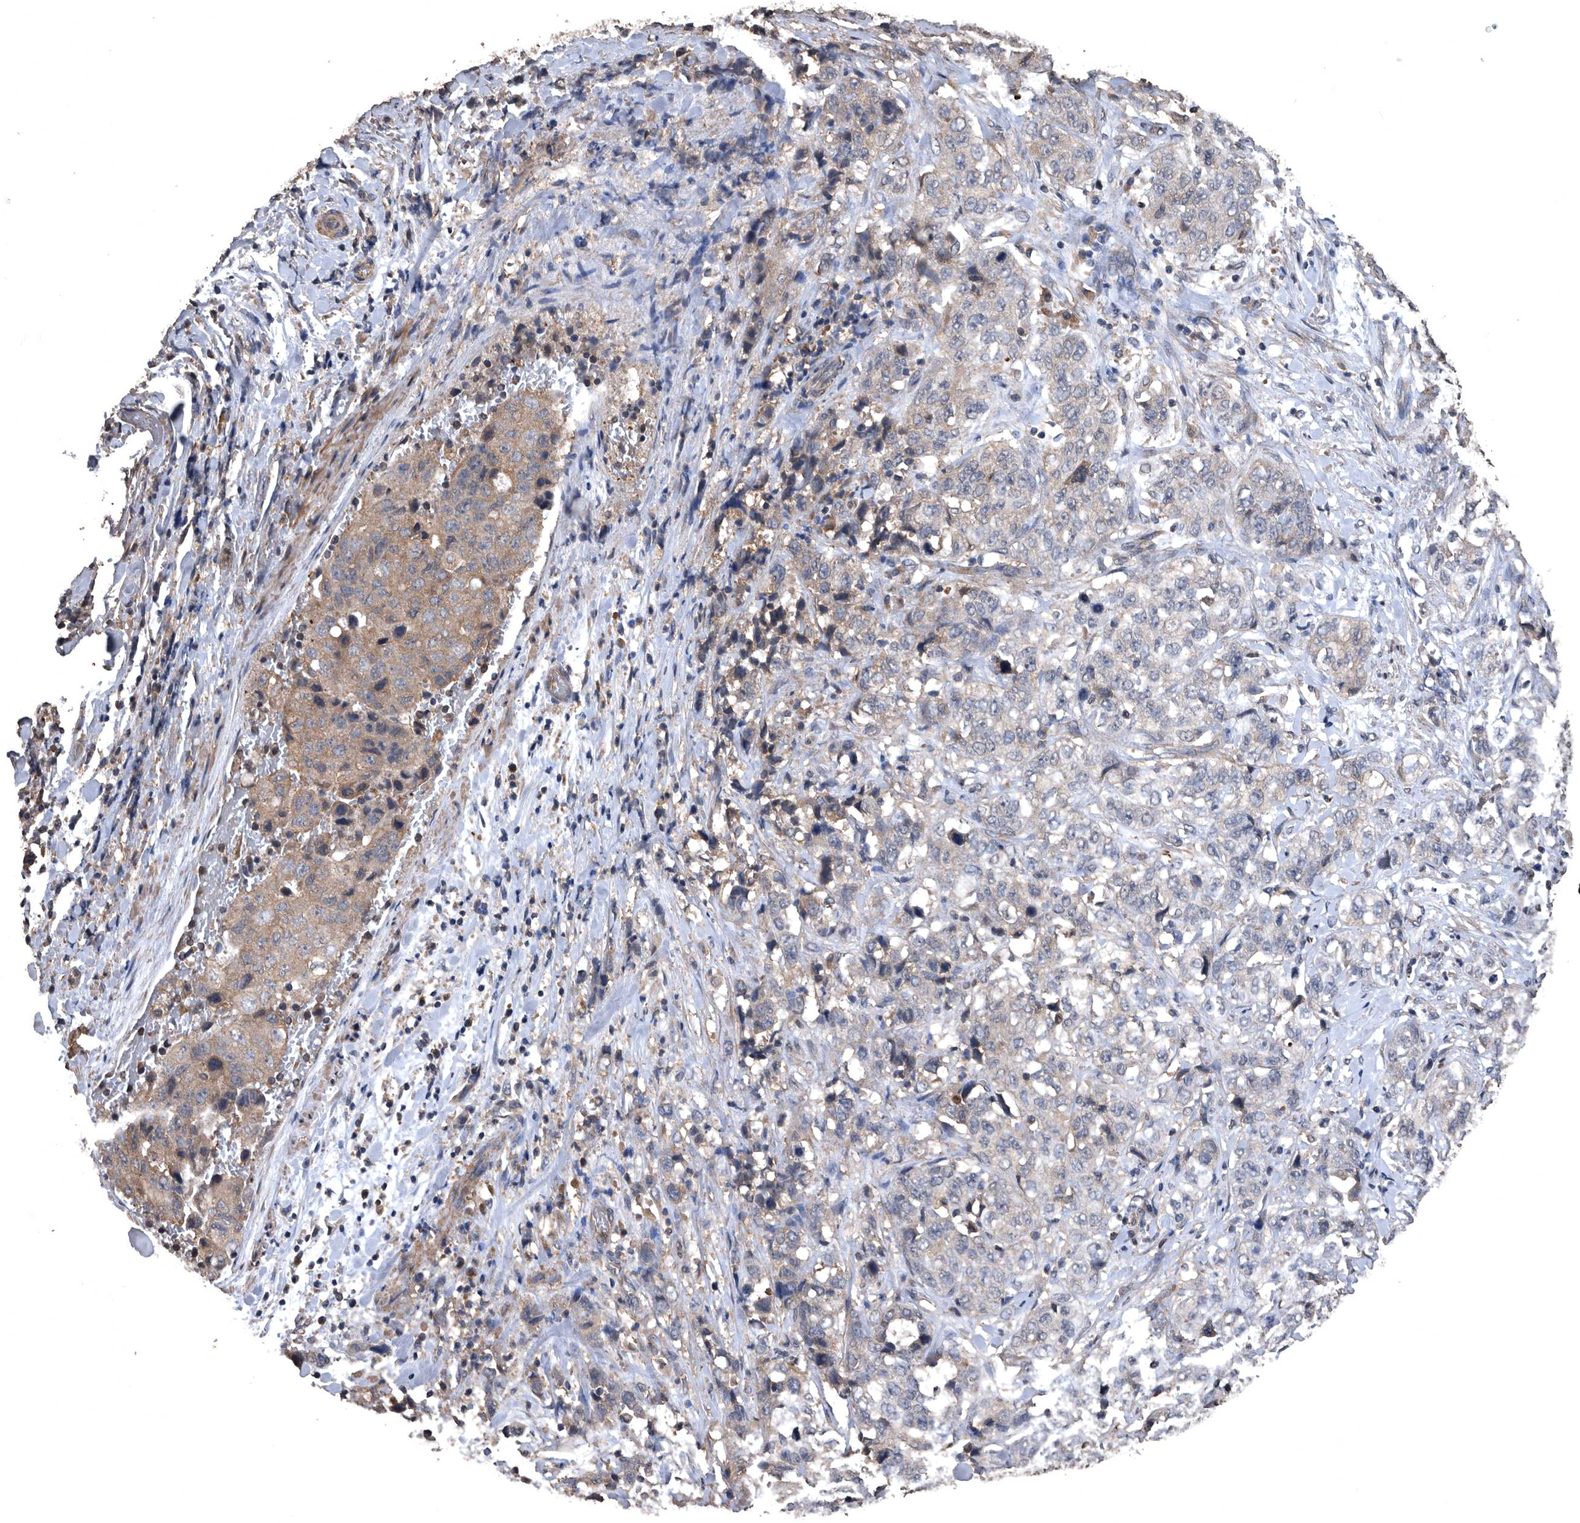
{"staining": {"intensity": "weak", "quantity": "25%-75%", "location": "cytoplasmic/membranous"}, "tissue": "stomach cancer", "cell_type": "Tumor cells", "image_type": "cancer", "snomed": [{"axis": "morphology", "description": "Adenocarcinoma, NOS"}, {"axis": "topography", "description": "Stomach"}], "caption": "An image showing weak cytoplasmic/membranous positivity in approximately 25%-75% of tumor cells in adenocarcinoma (stomach), as visualized by brown immunohistochemical staining.", "gene": "NRBP1", "patient": {"sex": "male", "age": 48}}